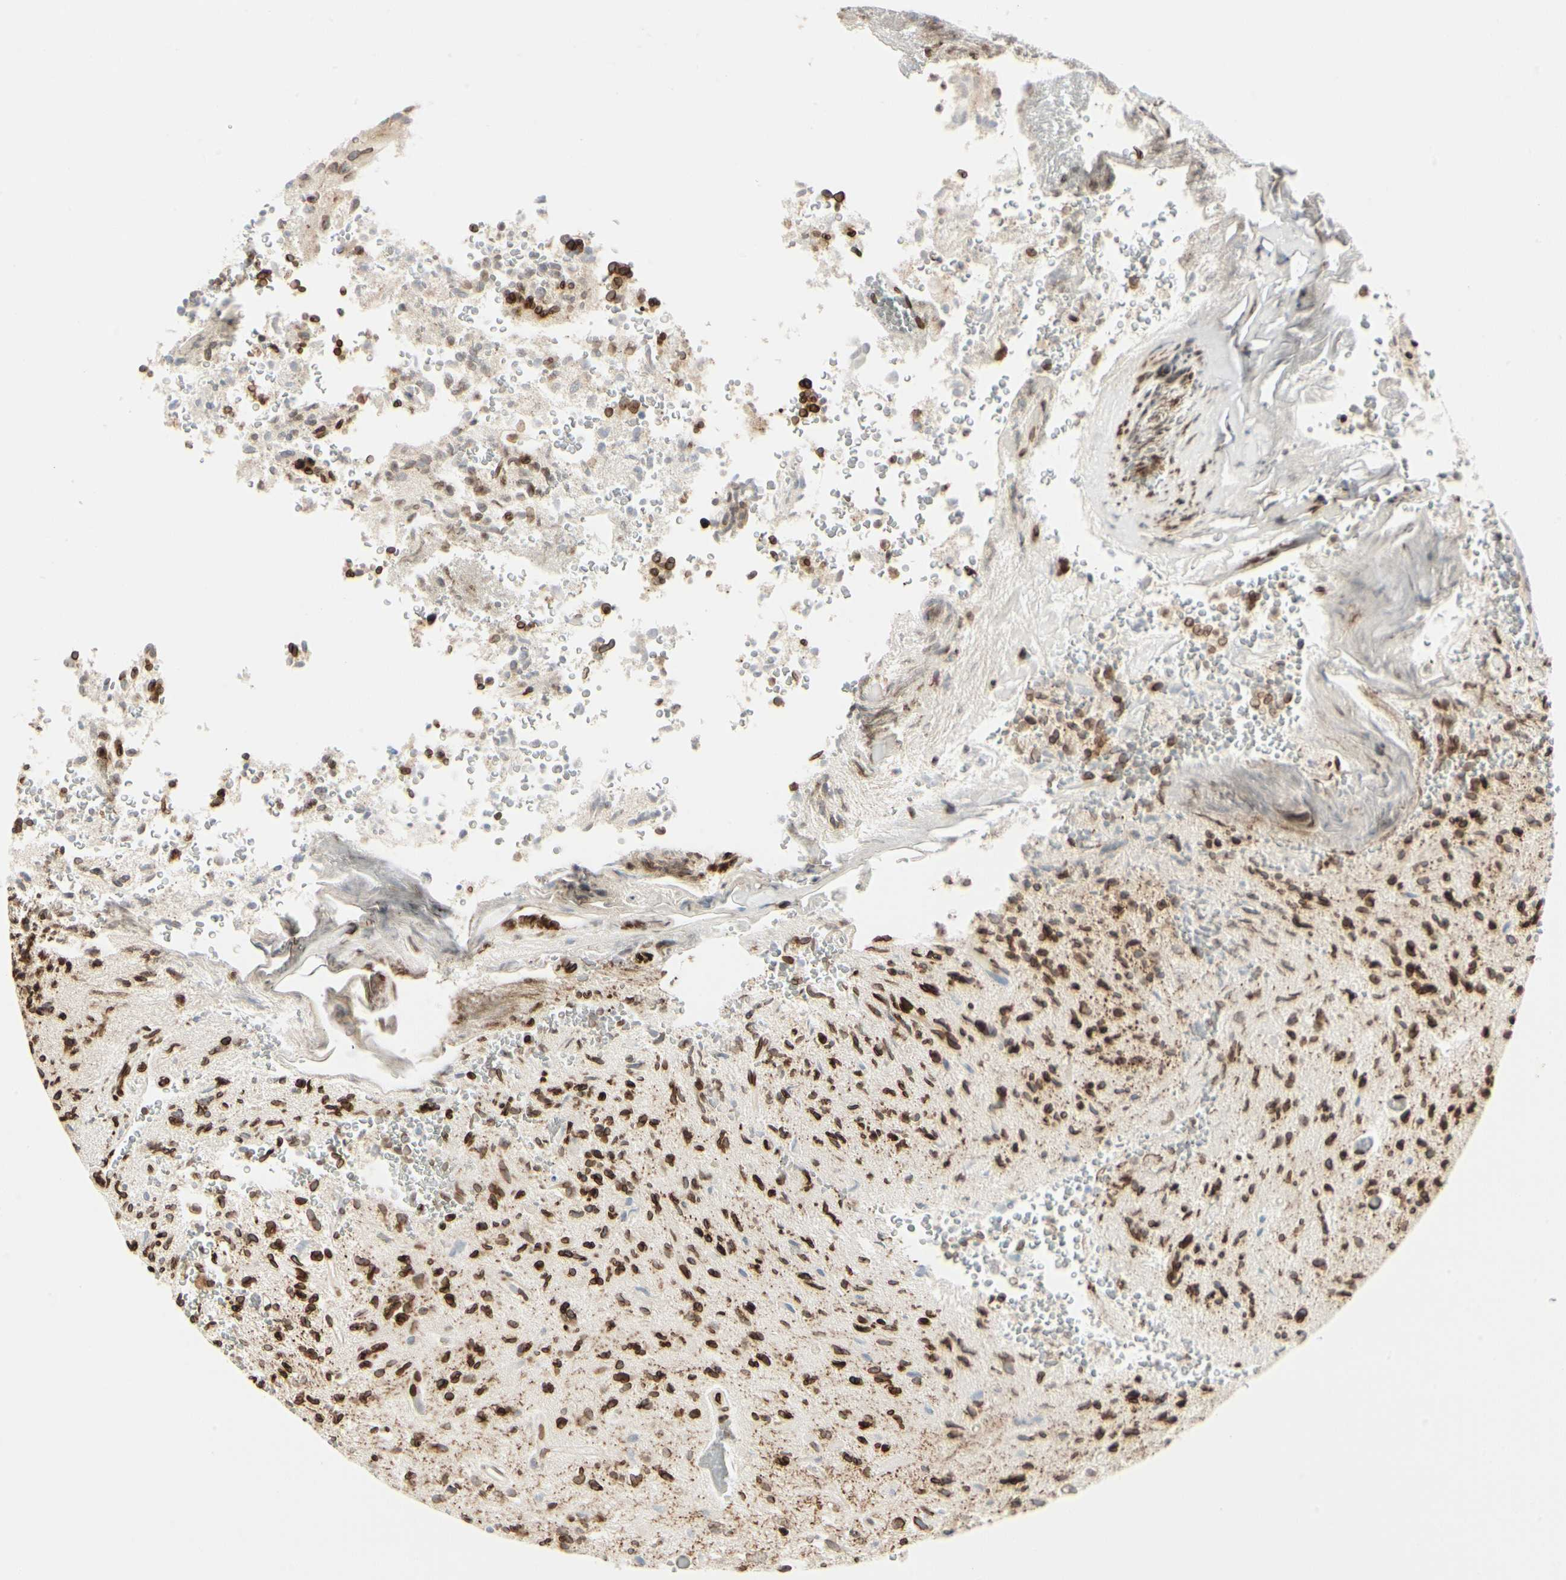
{"staining": {"intensity": "strong", "quantity": ">75%", "location": "cytoplasmic/membranous,nuclear"}, "tissue": "glioma", "cell_type": "Tumor cells", "image_type": "cancer", "snomed": [{"axis": "morphology", "description": "Glioma, malignant, High grade"}, {"axis": "topography", "description": "pancreas cauda"}], "caption": "Immunohistochemical staining of glioma shows high levels of strong cytoplasmic/membranous and nuclear protein positivity in about >75% of tumor cells.", "gene": "TMPO", "patient": {"sex": "male", "age": 60}}